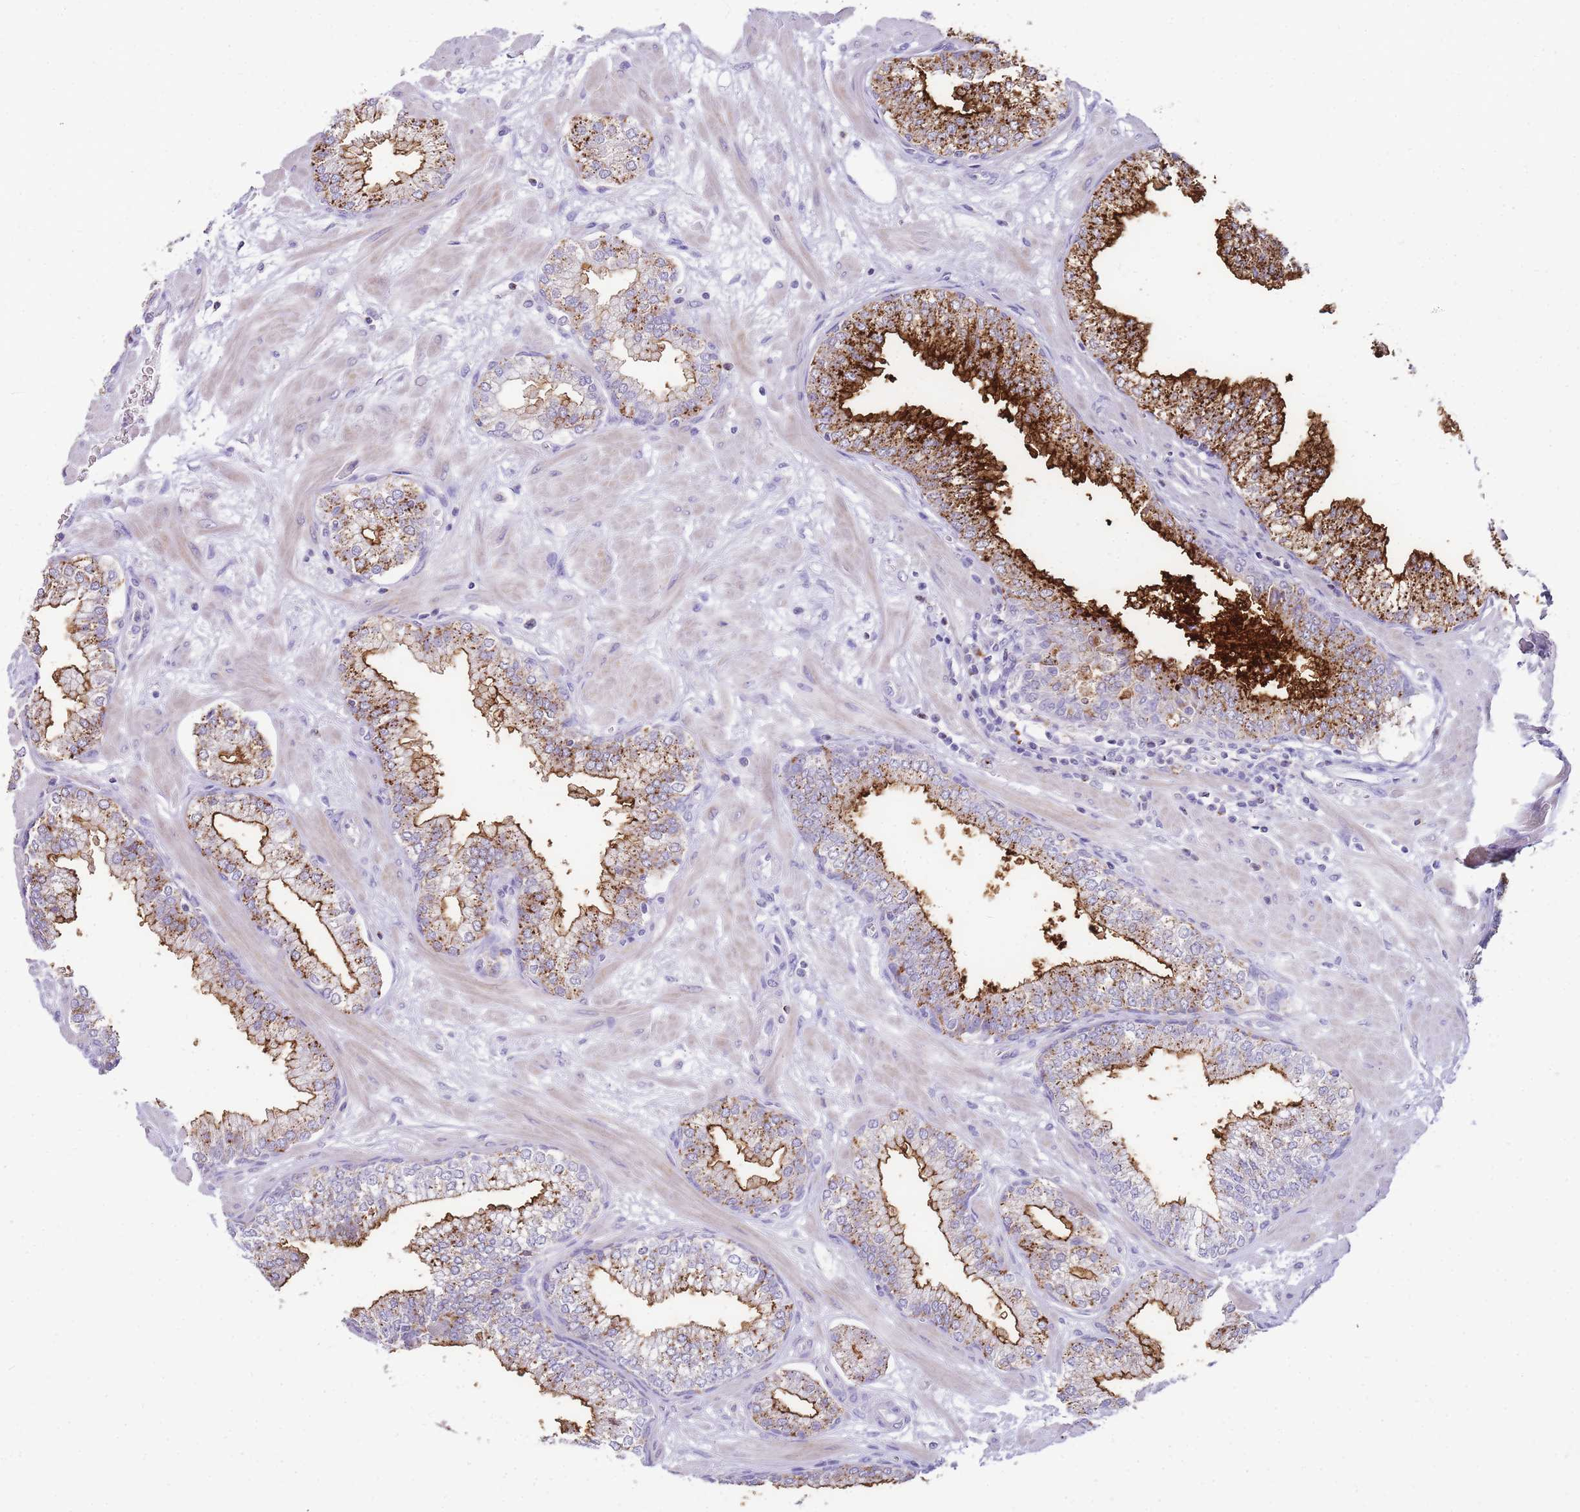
{"staining": {"intensity": "strong", "quantity": "25%-75%", "location": "cytoplasmic/membranous"}, "tissue": "prostate", "cell_type": "Glandular cells", "image_type": "normal", "snomed": [{"axis": "morphology", "description": "Normal tissue, NOS"}, {"axis": "morphology", "description": "Urothelial carcinoma, Low grade"}, {"axis": "topography", "description": "Urinary bladder"}, {"axis": "topography", "description": "Prostate"}], "caption": "Strong cytoplasmic/membranous staining is appreciated in about 25%-75% of glandular cells in normal prostate.", "gene": "DPP4", "patient": {"sex": "male", "age": 60}}